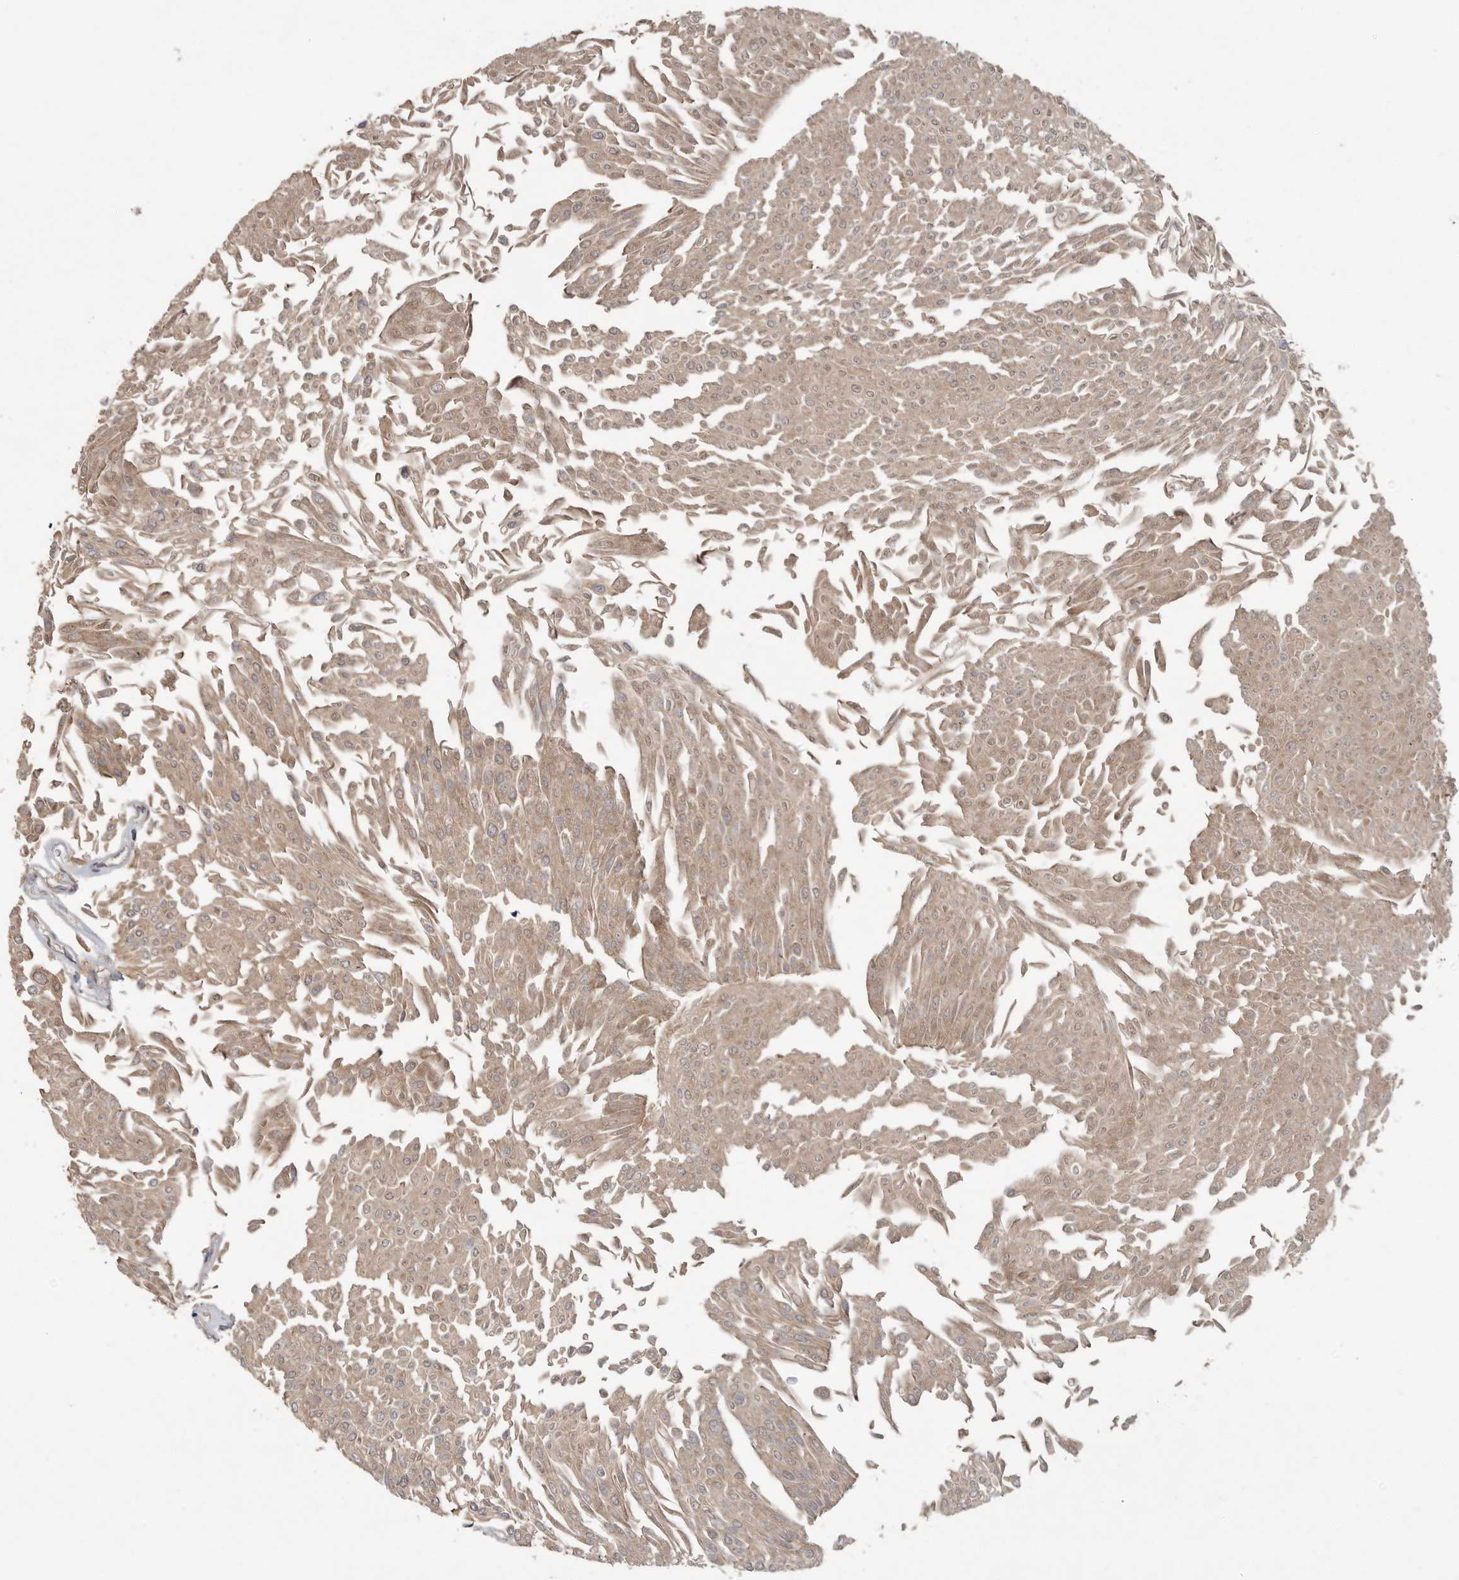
{"staining": {"intensity": "weak", "quantity": ">75%", "location": "cytoplasmic/membranous"}, "tissue": "urothelial cancer", "cell_type": "Tumor cells", "image_type": "cancer", "snomed": [{"axis": "morphology", "description": "Urothelial carcinoma, Low grade"}, {"axis": "topography", "description": "Urinary bladder"}], "caption": "IHC photomicrograph of neoplastic tissue: human low-grade urothelial carcinoma stained using IHC demonstrates low levels of weak protein expression localized specifically in the cytoplasmic/membranous of tumor cells, appearing as a cytoplasmic/membranous brown color.", "gene": "OSBPL9", "patient": {"sex": "male", "age": 67}}